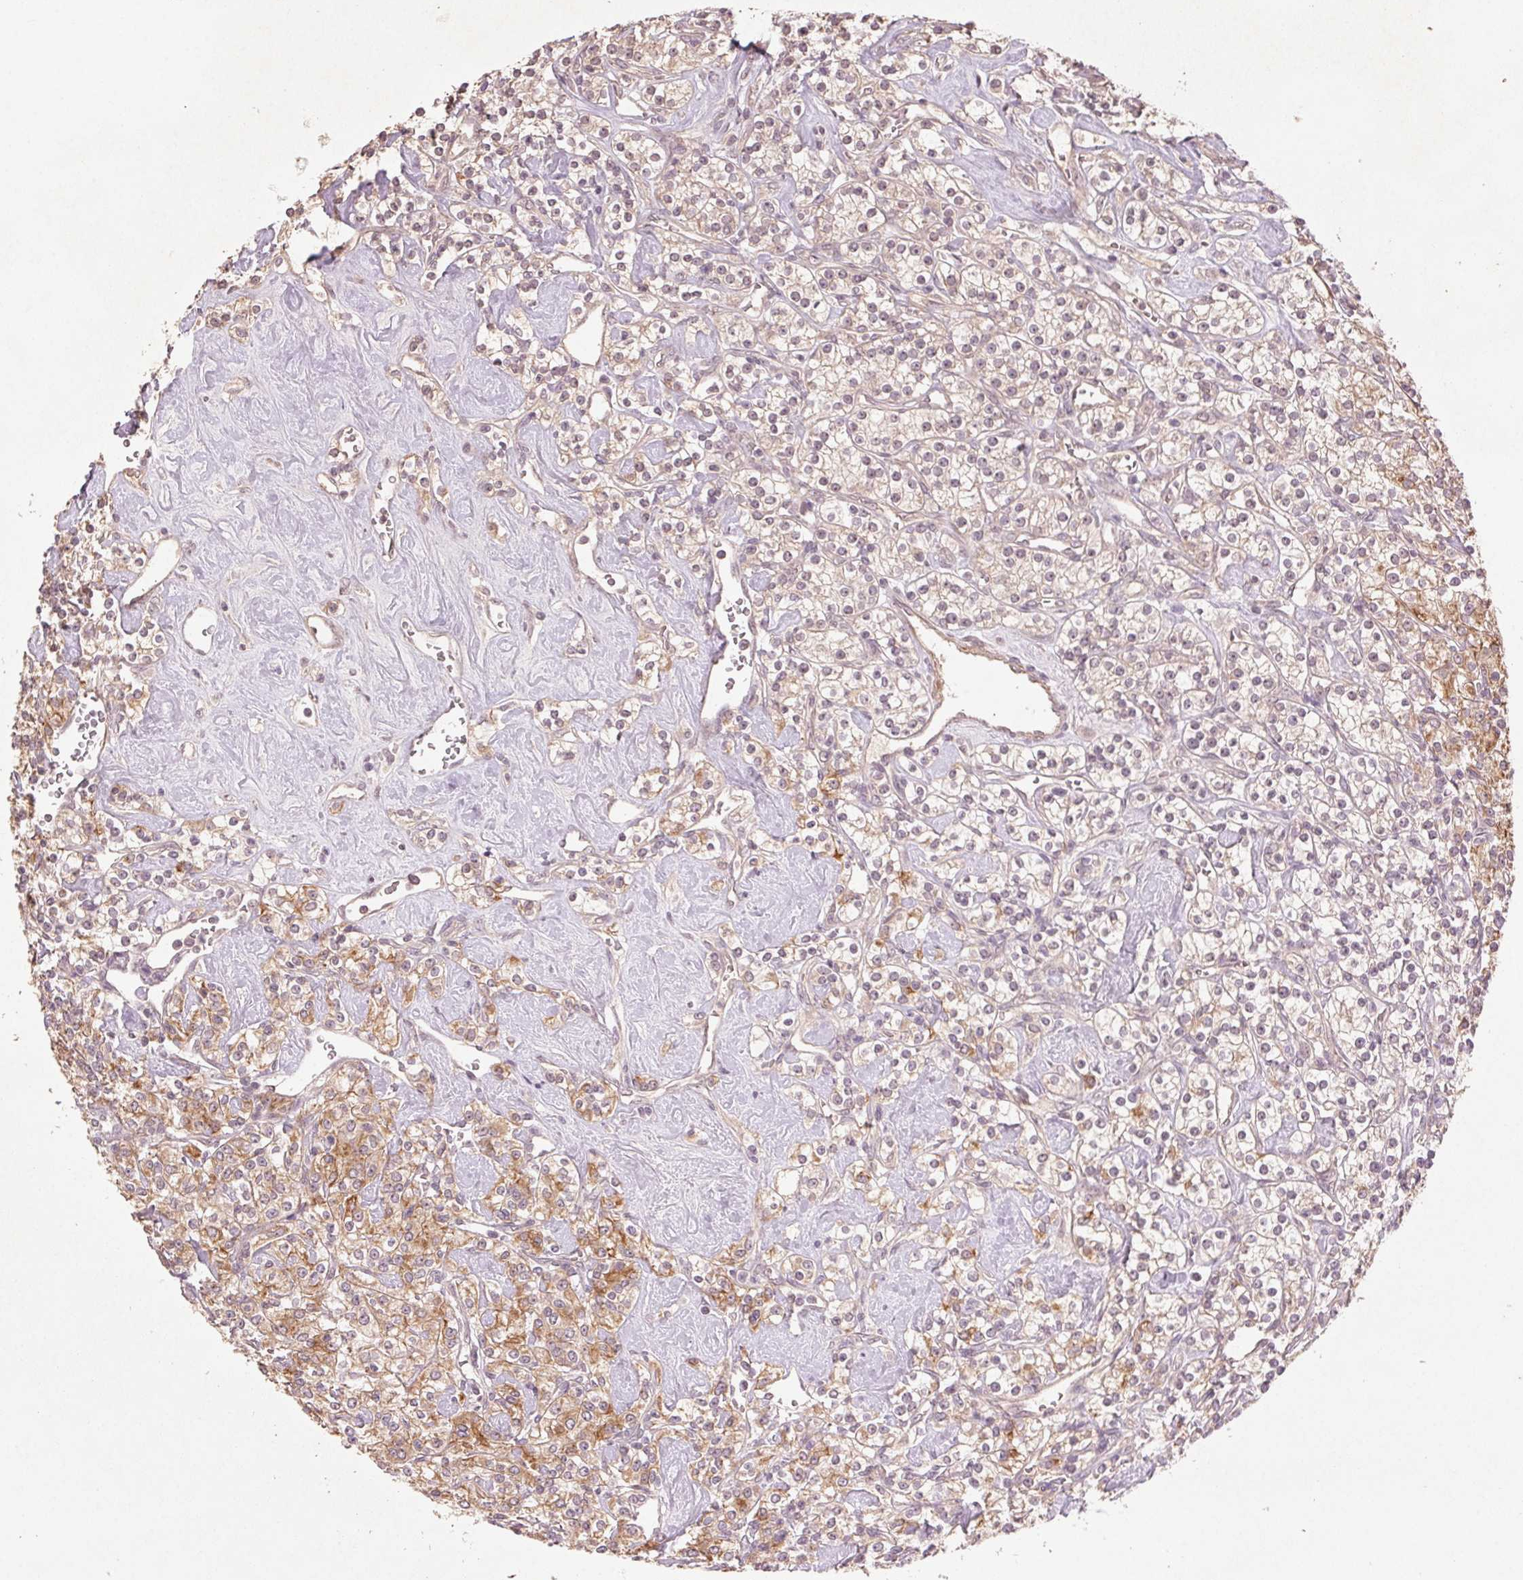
{"staining": {"intensity": "moderate", "quantity": "25%-75%", "location": "cytoplasmic/membranous"}, "tissue": "renal cancer", "cell_type": "Tumor cells", "image_type": "cancer", "snomed": [{"axis": "morphology", "description": "Adenocarcinoma, NOS"}, {"axis": "topography", "description": "Kidney"}], "caption": "Adenocarcinoma (renal) stained for a protein exhibits moderate cytoplasmic/membranous positivity in tumor cells. The staining was performed using DAB (3,3'-diaminobenzidine) to visualize the protein expression in brown, while the nuclei were stained in blue with hematoxylin (Magnification: 20x).", "gene": "SMLR1", "patient": {"sex": "male", "age": 77}}